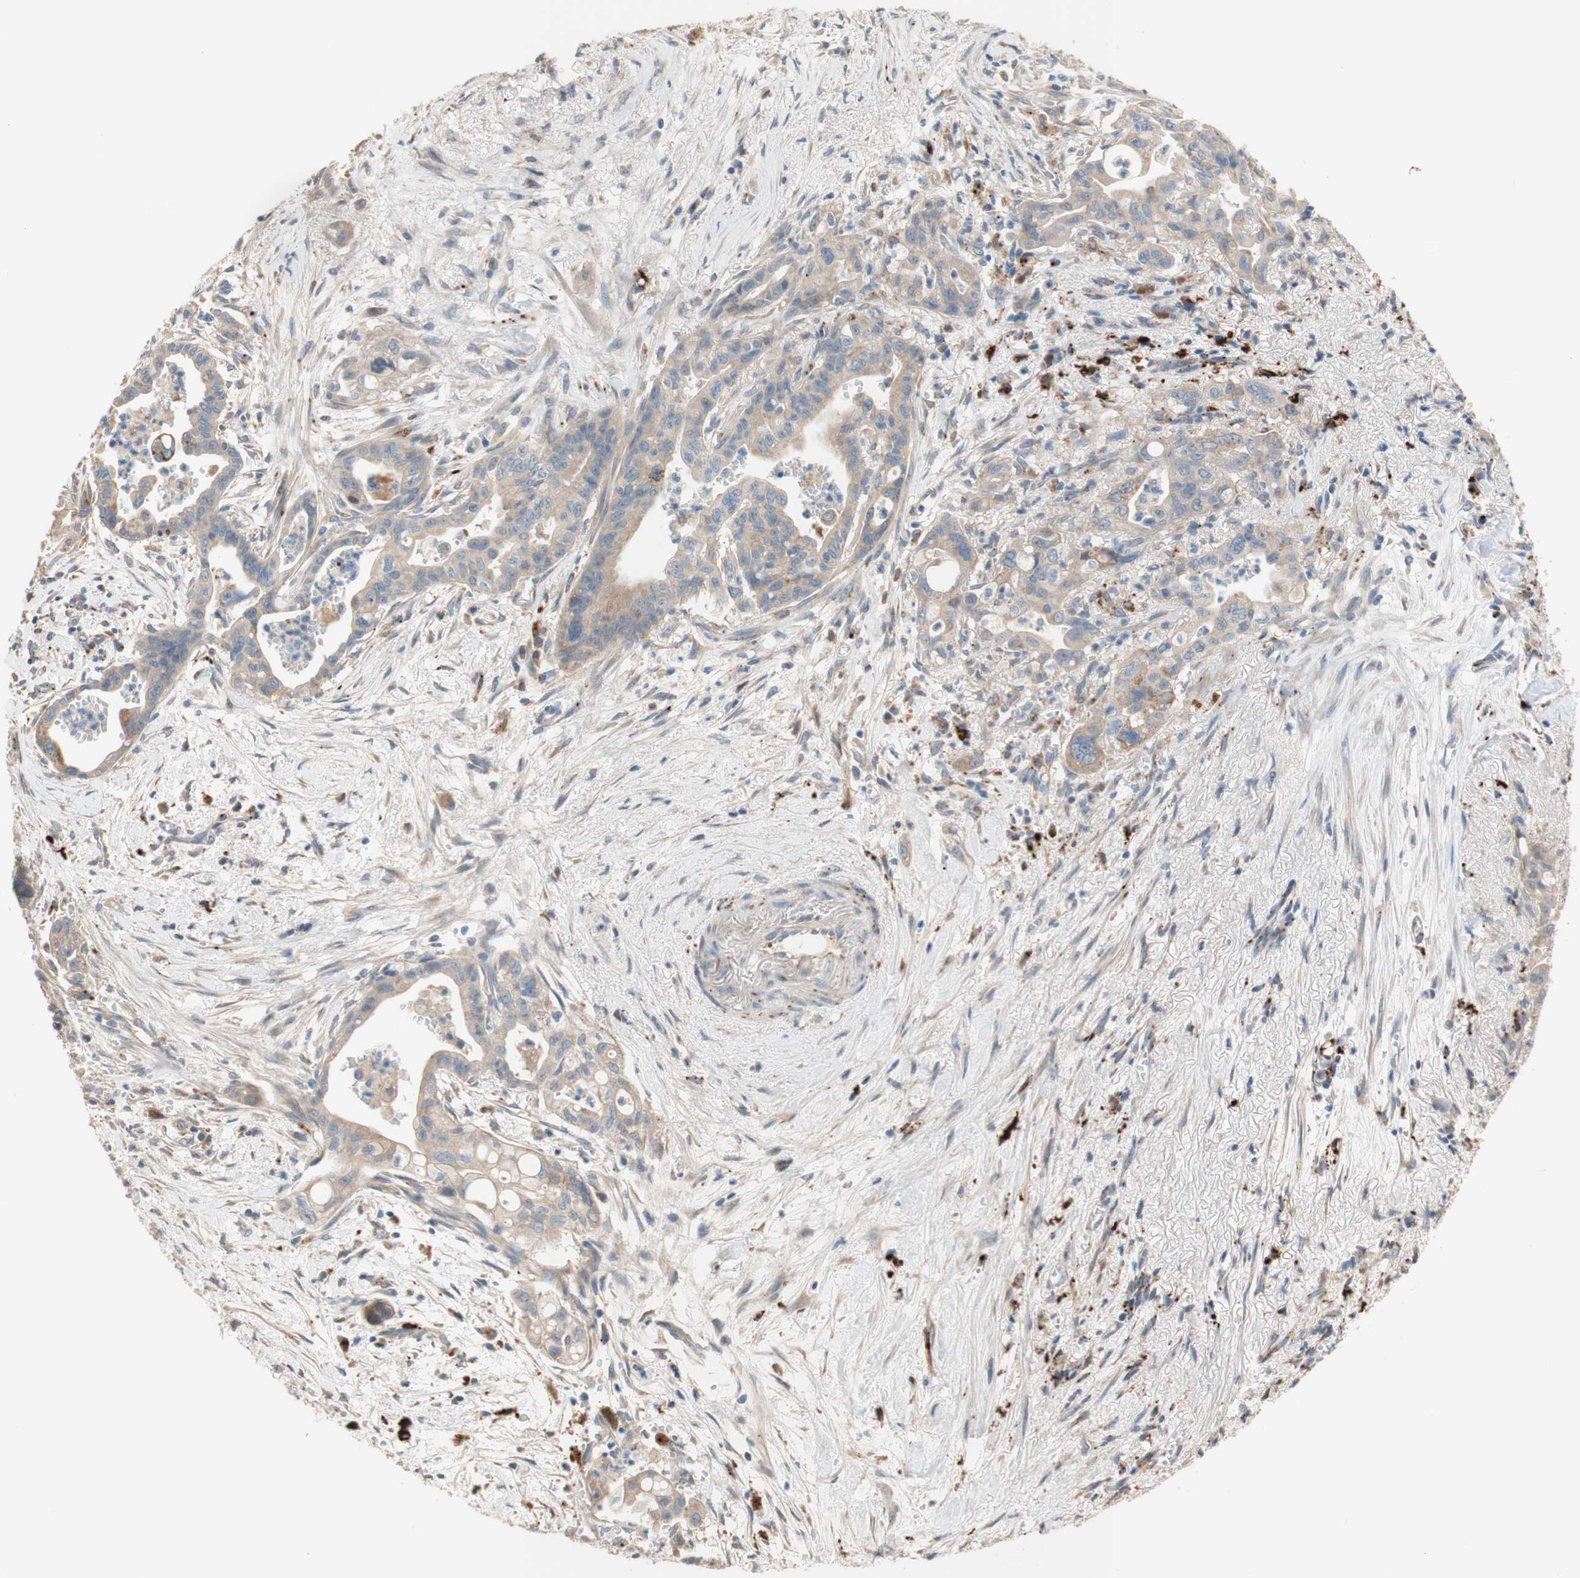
{"staining": {"intensity": "weak", "quantity": ">75%", "location": "cytoplasmic/membranous"}, "tissue": "pancreatic cancer", "cell_type": "Tumor cells", "image_type": "cancer", "snomed": [{"axis": "morphology", "description": "Adenocarcinoma, NOS"}, {"axis": "topography", "description": "Pancreas"}], "caption": "A brown stain shows weak cytoplasmic/membranous staining of a protein in pancreatic adenocarcinoma tumor cells.", "gene": "PTPN21", "patient": {"sex": "male", "age": 70}}